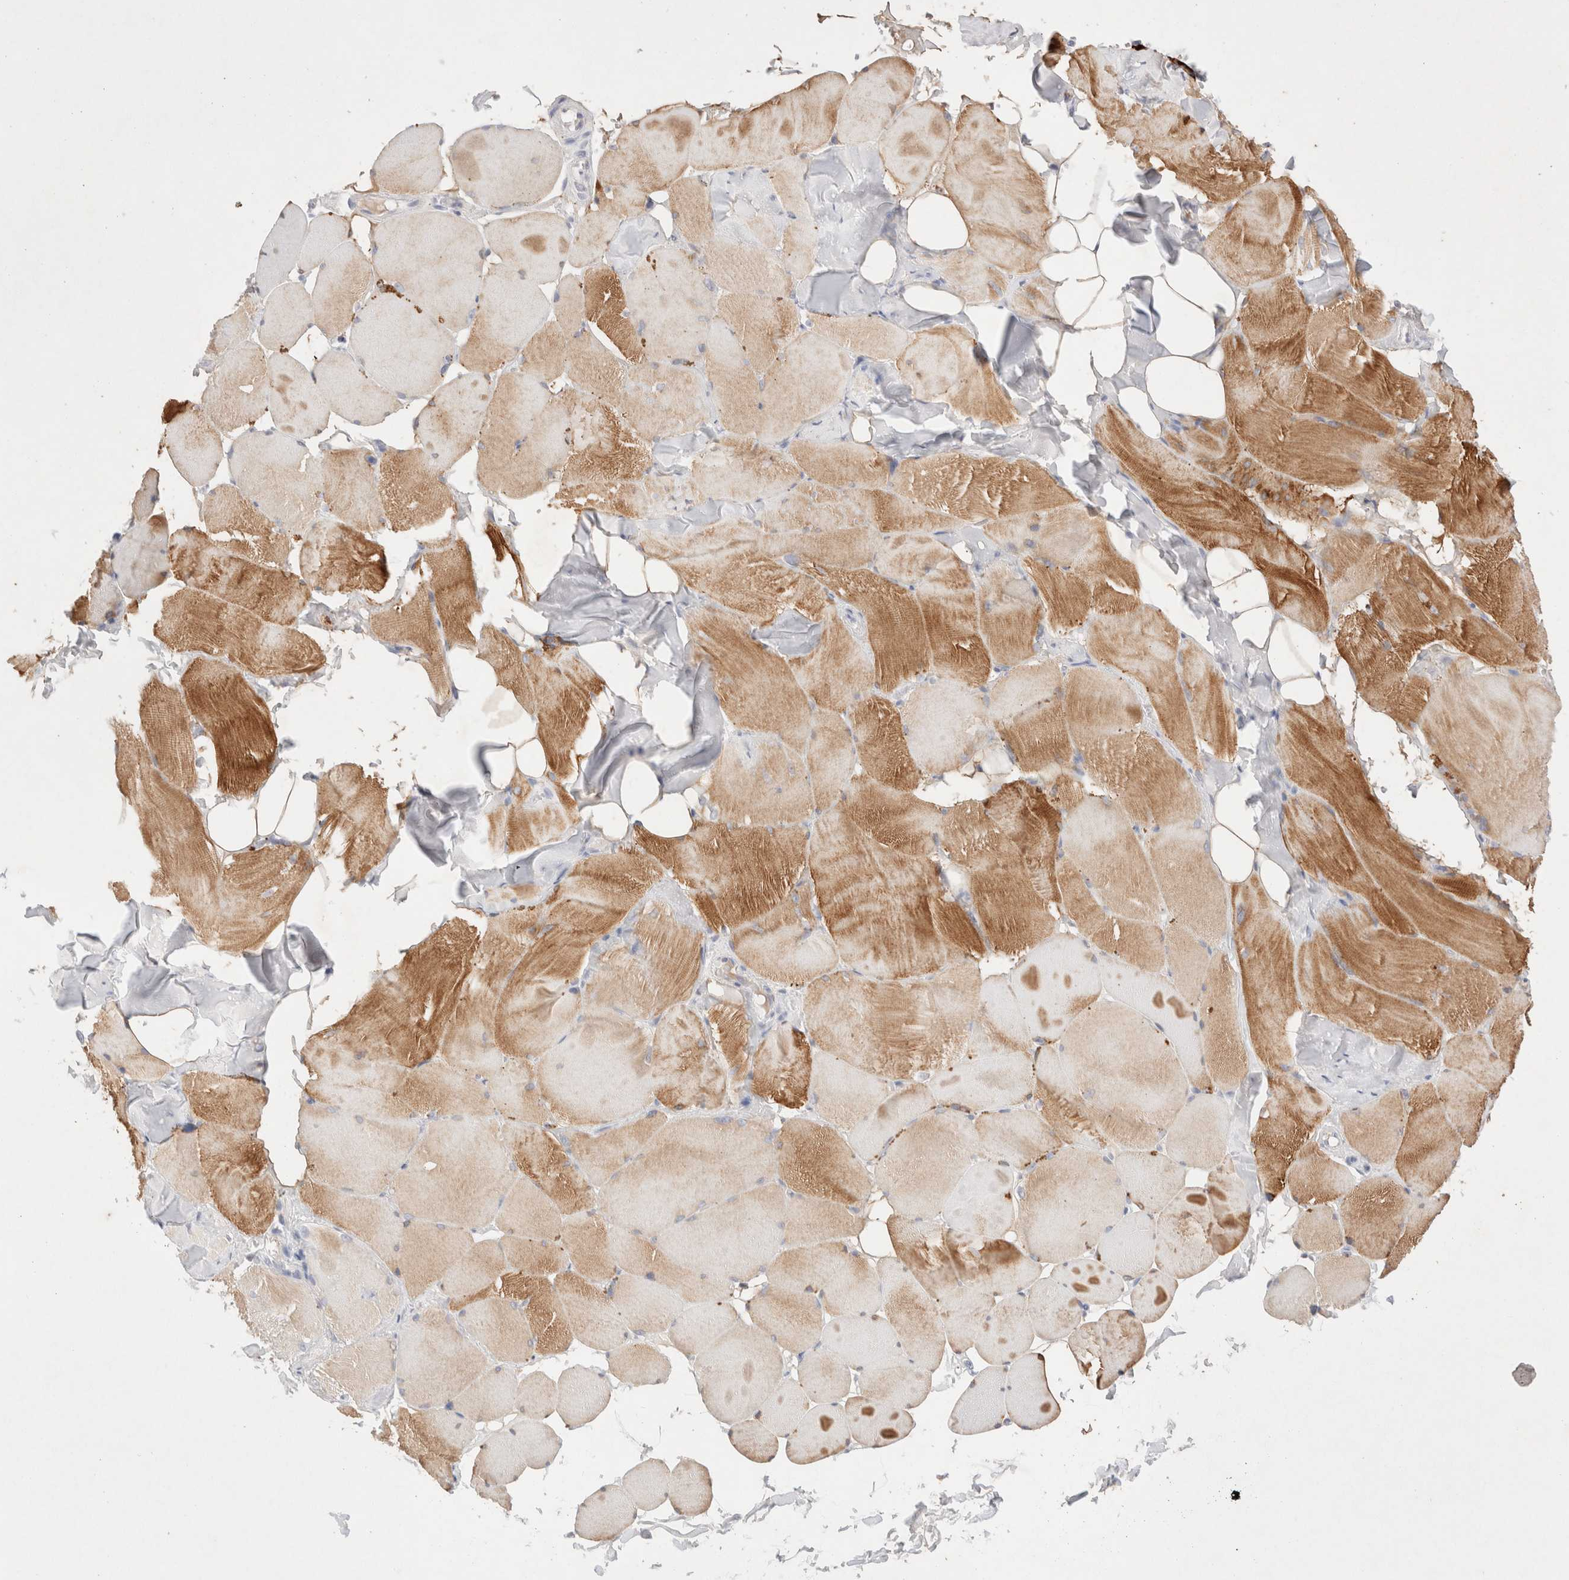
{"staining": {"intensity": "moderate", "quantity": ">75%", "location": "cytoplasmic/membranous"}, "tissue": "skeletal muscle", "cell_type": "Myocytes", "image_type": "normal", "snomed": [{"axis": "morphology", "description": "Normal tissue, NOS"}, {"axis": "topography", "description": "Skin"}, {"axis": "topography", "description": "Skeletal muscle"}], "caption": "The histopathology image reveals a brown stain indicating the presence of a protein in the cytoplasmic/membranous of myocytes in skeletal muscle.", "gene": "EPCAM", "patient": {"sex": "male", "age": 83}}